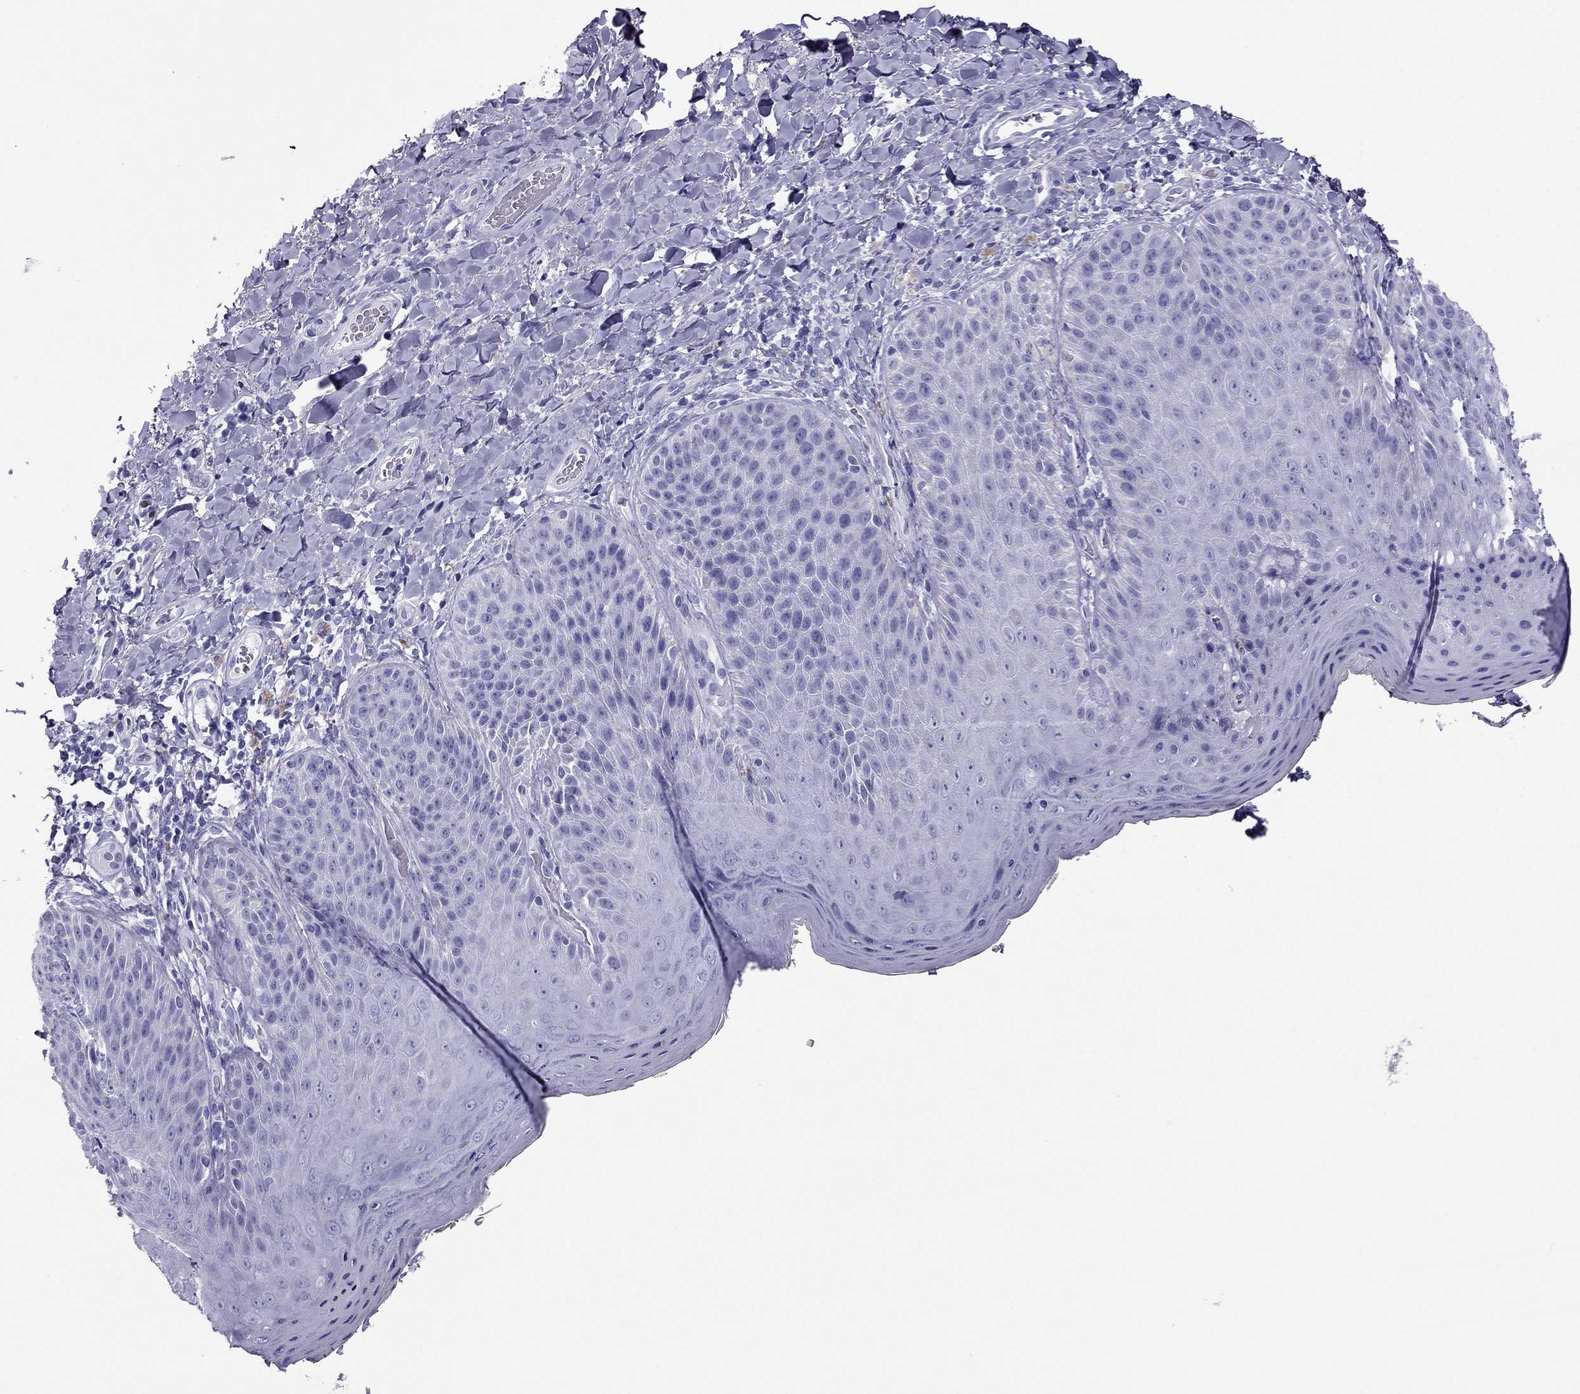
{"staining": {"intensity": "negative", "quantity": "none", "location": "none"}, "tissue": "skin", "cell_type": "Epidermal cells", "image_type": "normal", "snomed": [{"axis": "morphology", "description": "Normal tissue, NOS"}, {"axis": "topography", "description": "Anal"}], "caption": "This is an IHC photomicrograph of normal skin. There is no expression in epidermal cells.", "gene": "PDE6A", "patient": {"sex": "male", "age": 53}}